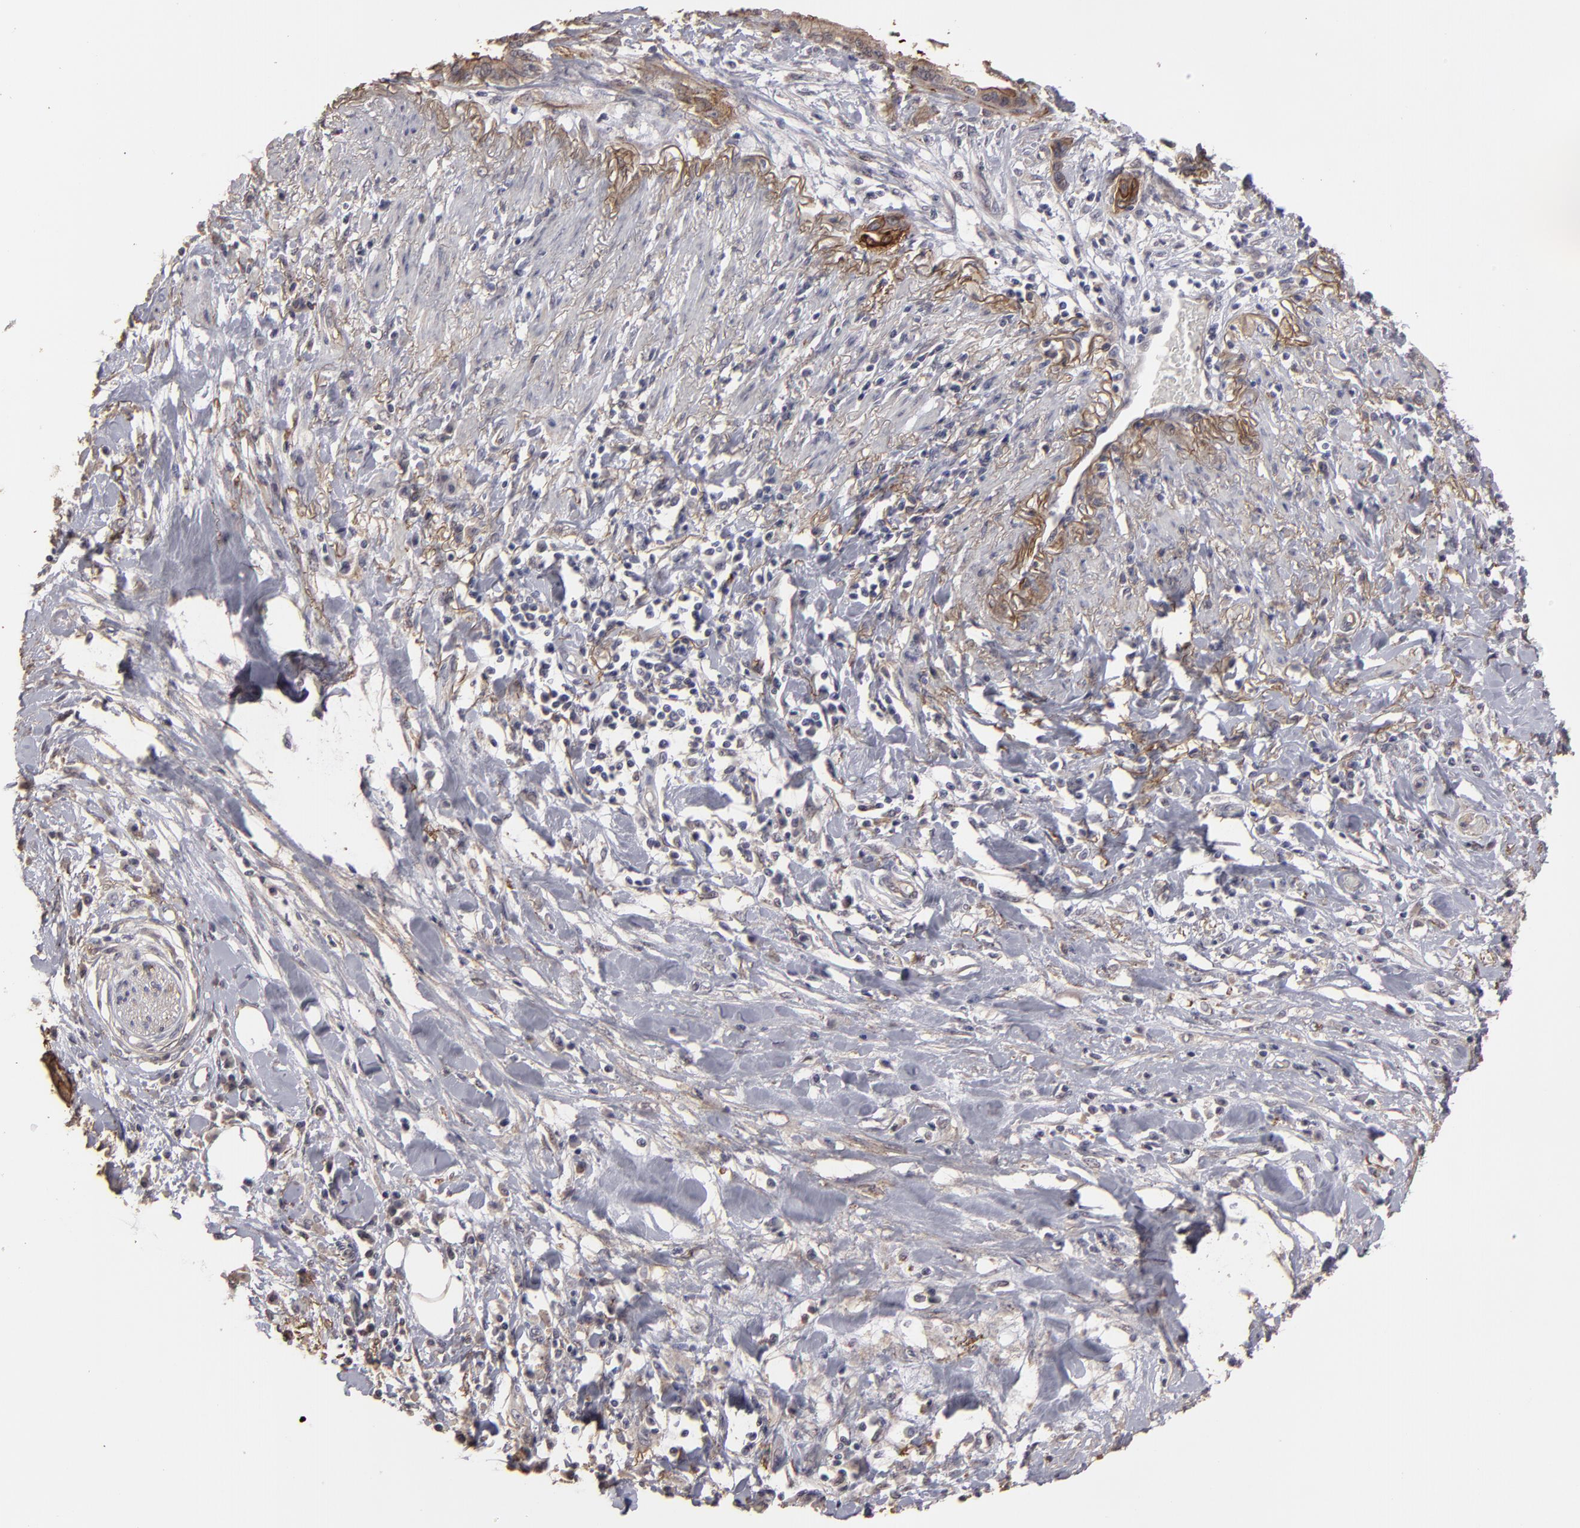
{"staining": {"intensity": "strong", "quantity": ">75%", "location": "cytoplasmic/membranous"}, "tissue": "pancreatic cancer", "cell_type": "Tumor cells", "image_type": "cancer", "snomed": [{"axis": "morphology", "description": "Adenocarcinoma, NOS"}, {"axis": "topography", "description": "Pancreas"}], "caption": "Strong cytoplasmic/membranous protein expression is seen in about >75% of tumor cells in pancreatic cancer.", "gene": "CD55", "patient": {"sex": "female", "age": 64}}